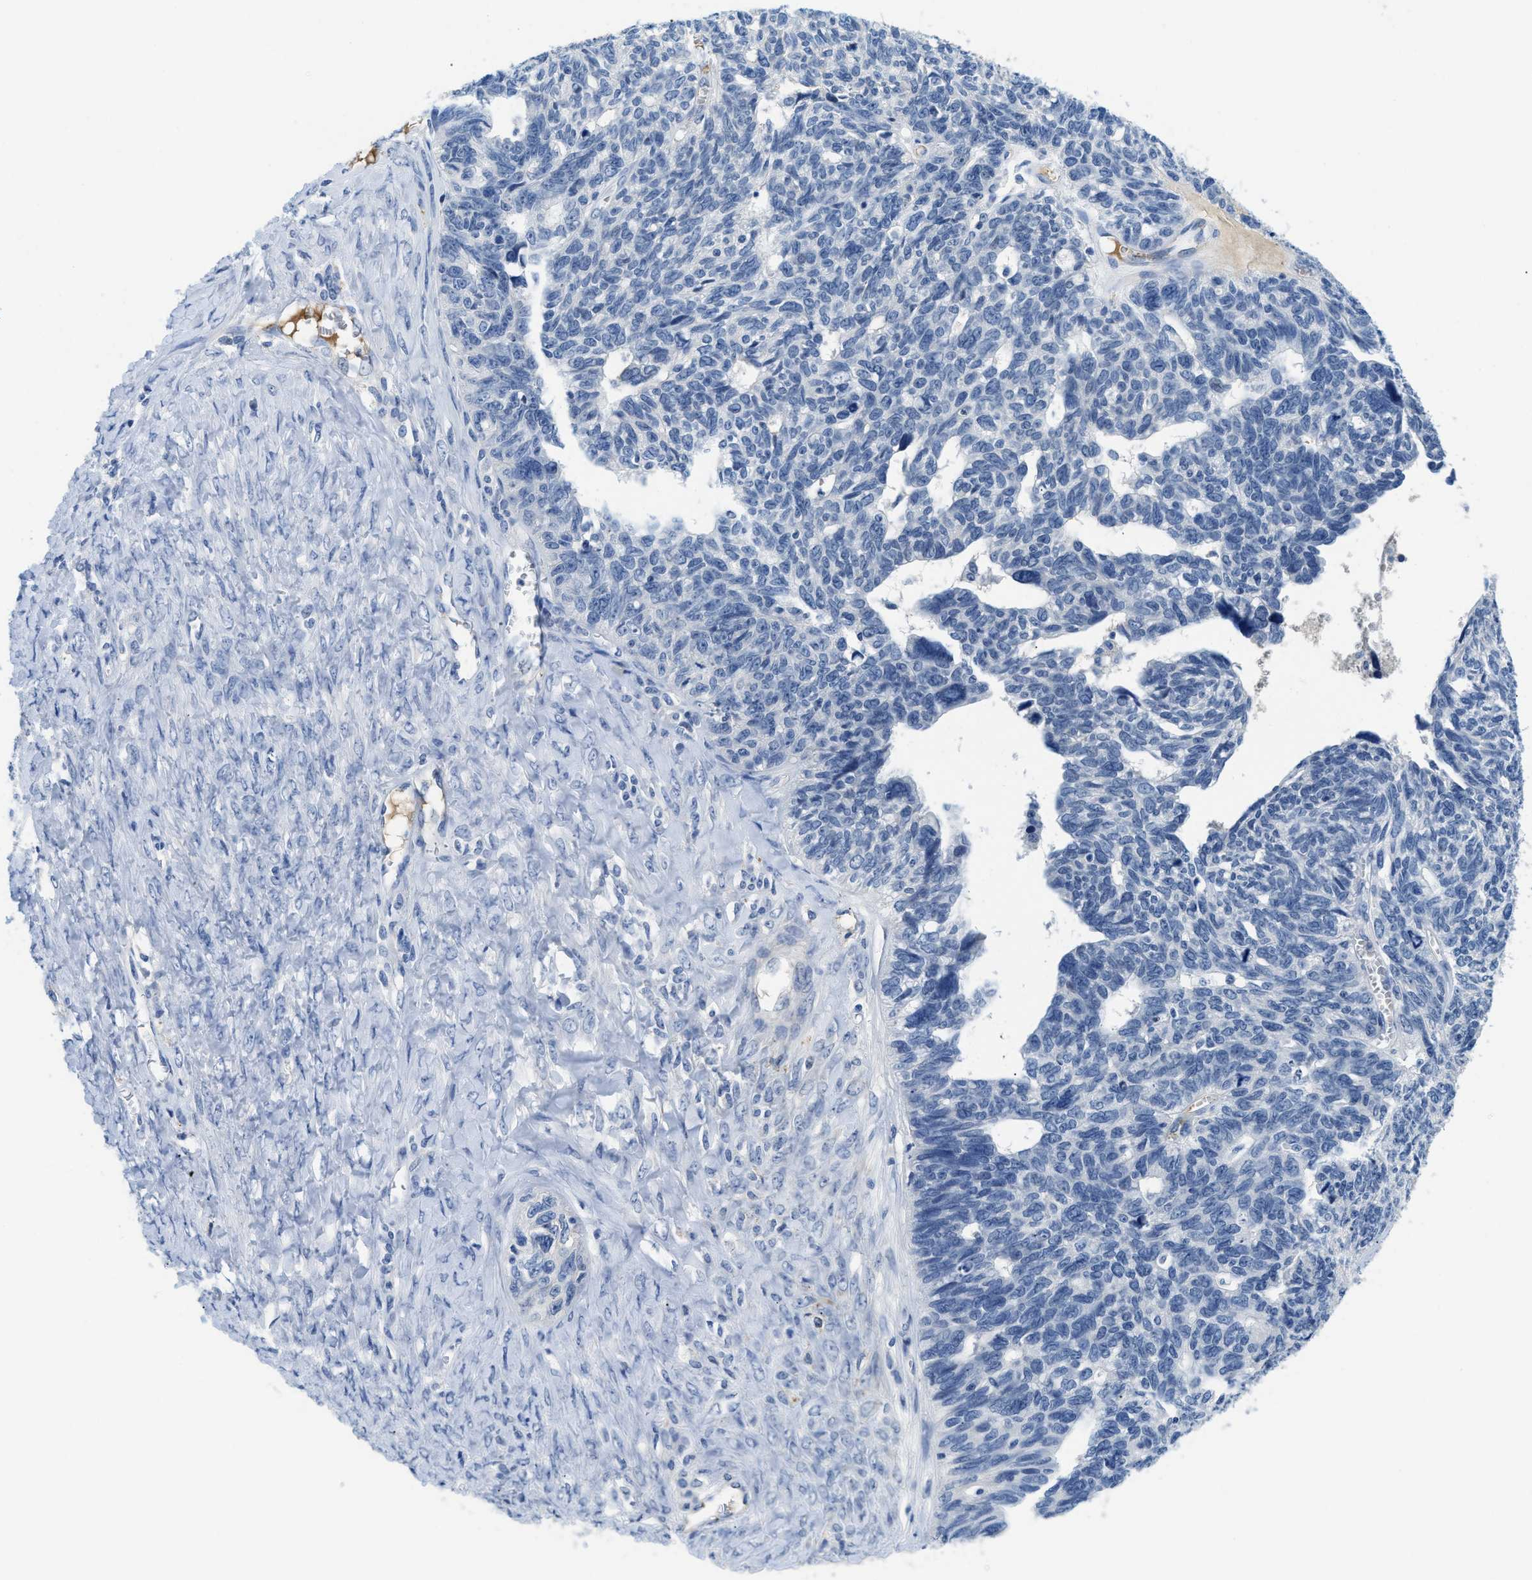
{"staining": {"intensity": "negative", "quantity": "none", "location": "none"}, "tissue": "ovarian cancer", "cell_type": "Tumor cells", "image_type": "cancer", "snomed": [{"axis": "morphology", "description": "Cystadenocarcinoma, serous, NOS"}, {"axis": "topography", "description": "Ovary"}], "caption": "IHC micrograph of neoplastic tissue: human ovarian serous cystadenocarcinoma stained with DAB exhibits no significant protein expression in tumor cells.", "gene": "MBL2", "patient": {"sex": "female", "age": 79}}